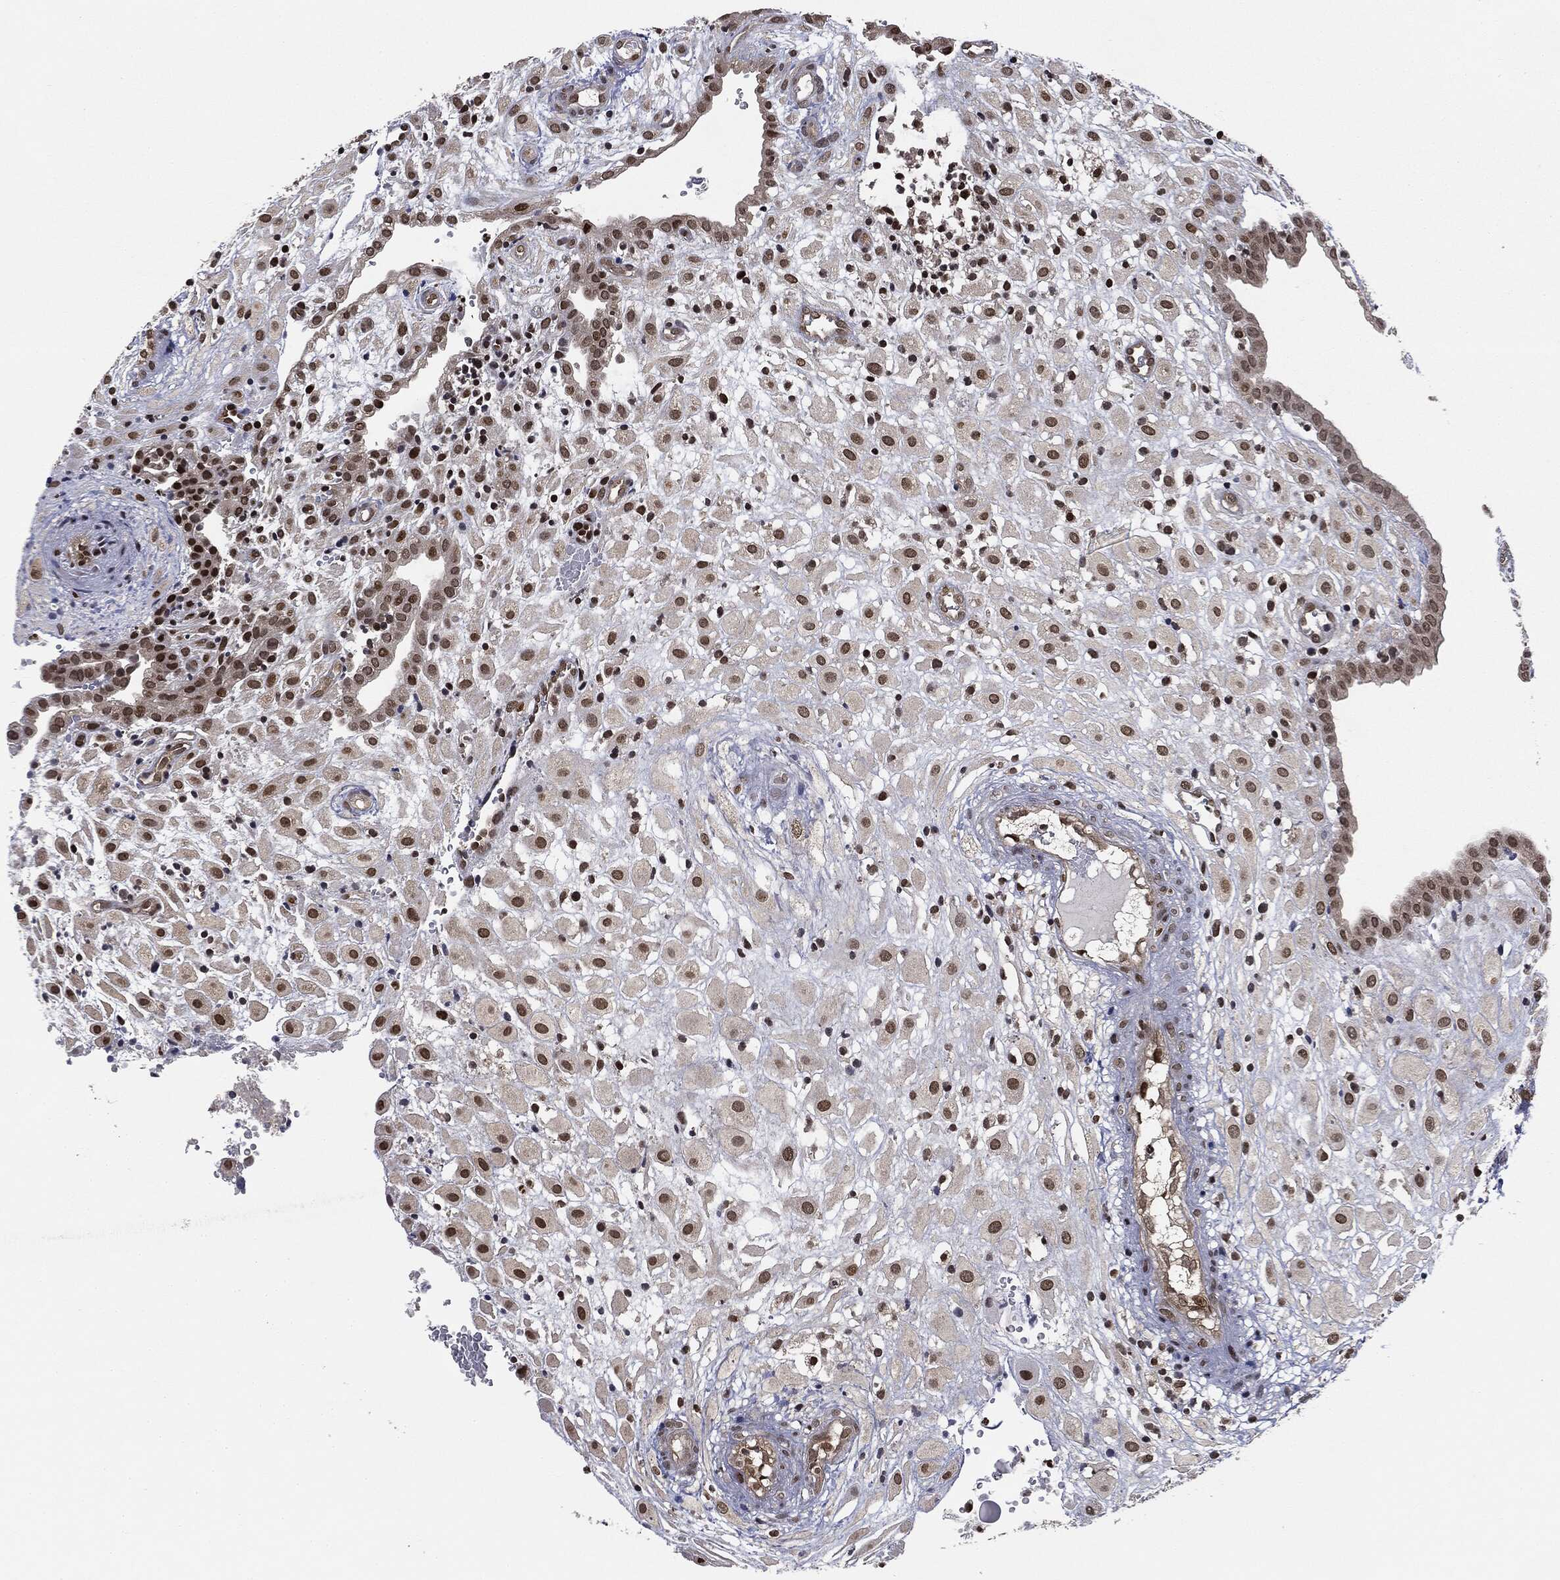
{"staining": {"intensity": "strong", "quantity": "25%-75%", "location": "nuclear"}, "tissue": "placenta", "cell_type": "Decidual cells", "image_type": "normal", "snomed": [{"axis": "morphology", "description": "Normal tissue, NOS"}, {"axis": "topography", "description": "Placenta"}], "caption": "Strong nuclear staining for a protein is identified in about 25%-75% of decidual cells of normal placenta using immunohistochemistry (IHC).", "gene": "TBC1D22A", "patient": {"sex": "female", "age": 24}}